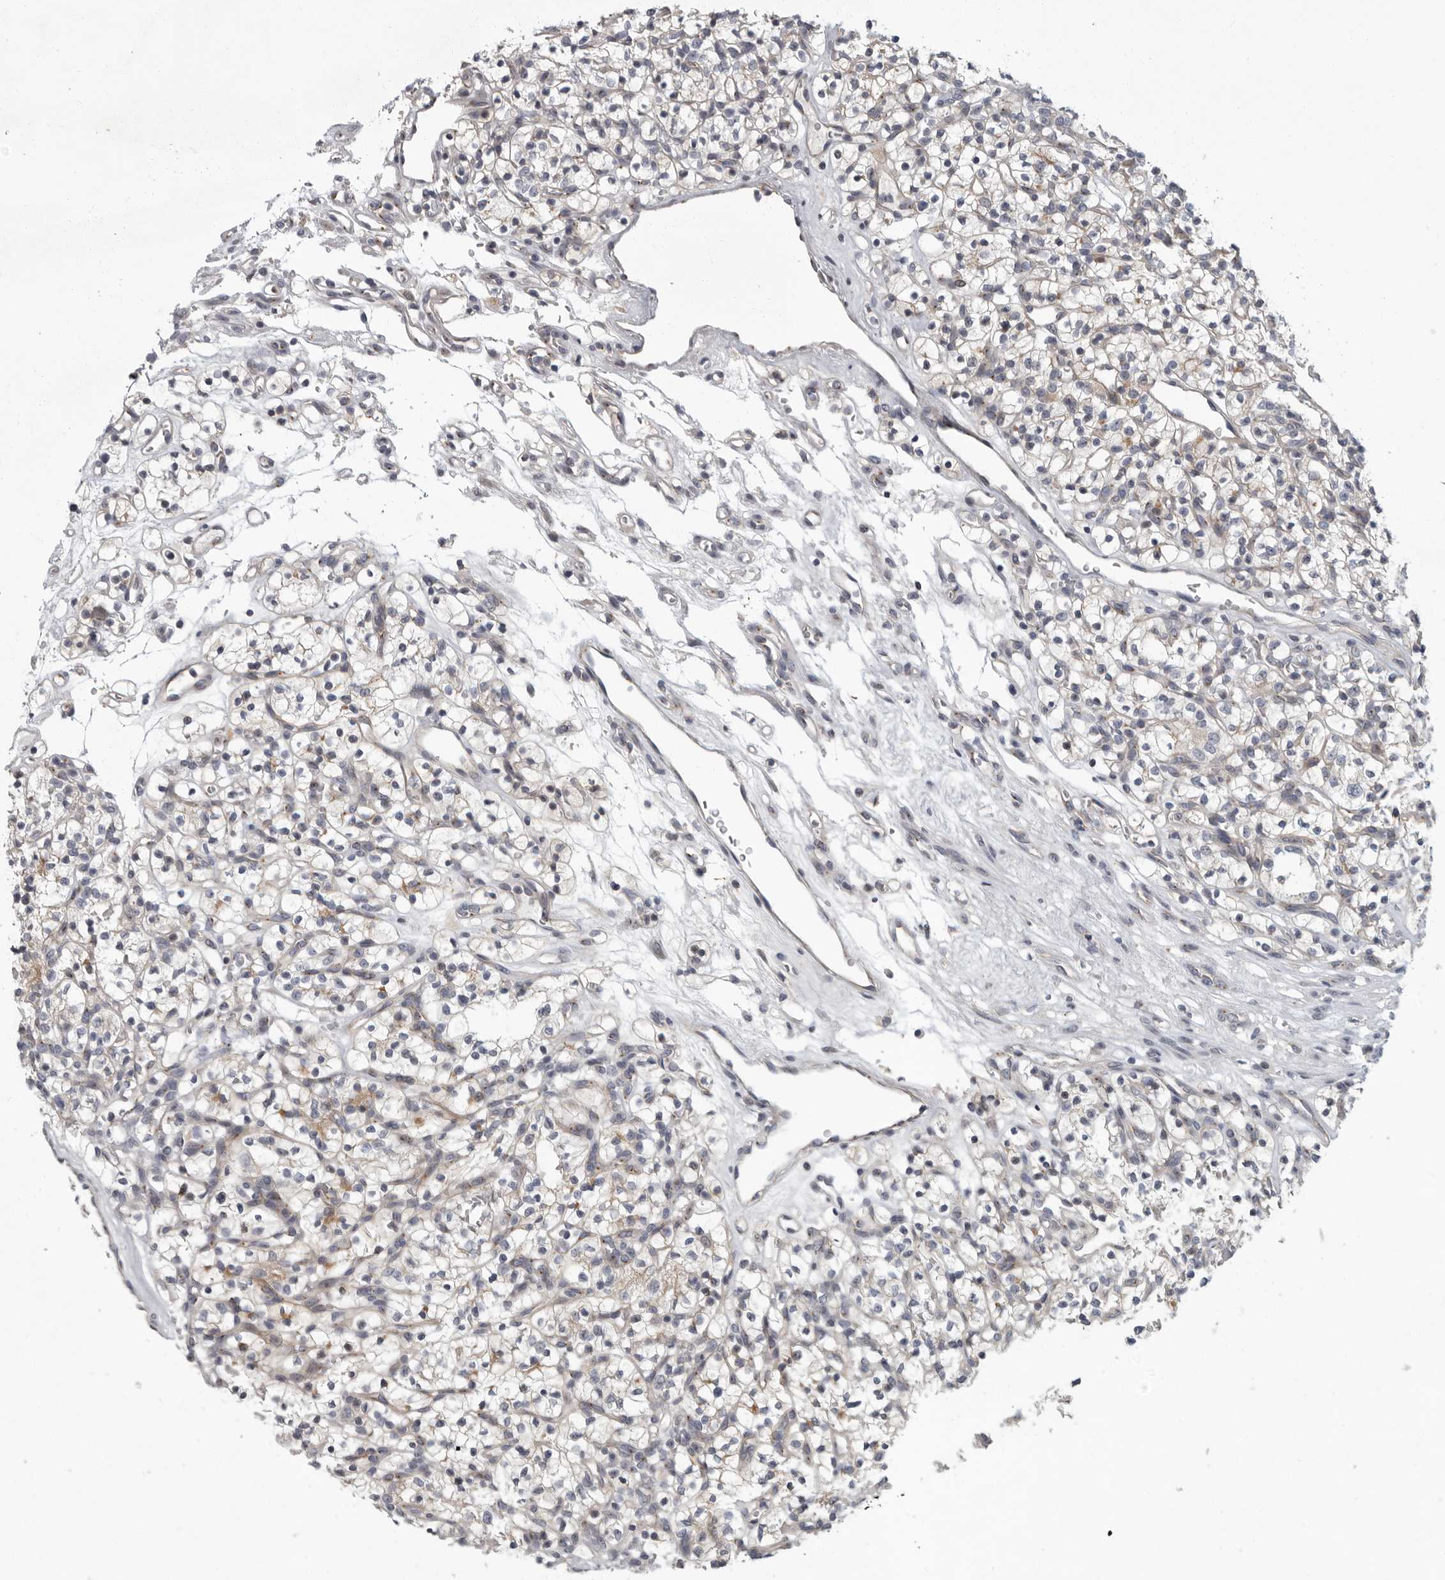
{"staining": {"intensity": "negative", "quantity": "none", "location": "none"}, "tissue": "renal cancer", "cell_type": "Tumor cells", "image_type": "cancer", "snomed": [{"axis": "morphology", "description": "Adenocarcinoma, NOS"}, {"axis": "topography", "description": "Kidney"}], "caption": "Protein analysis of adenocarcinoma (renal) demonstrates no significant staining in tumor cells.", "gene": "PDE7A", "patient": {"sex": "female", "age": 57}}